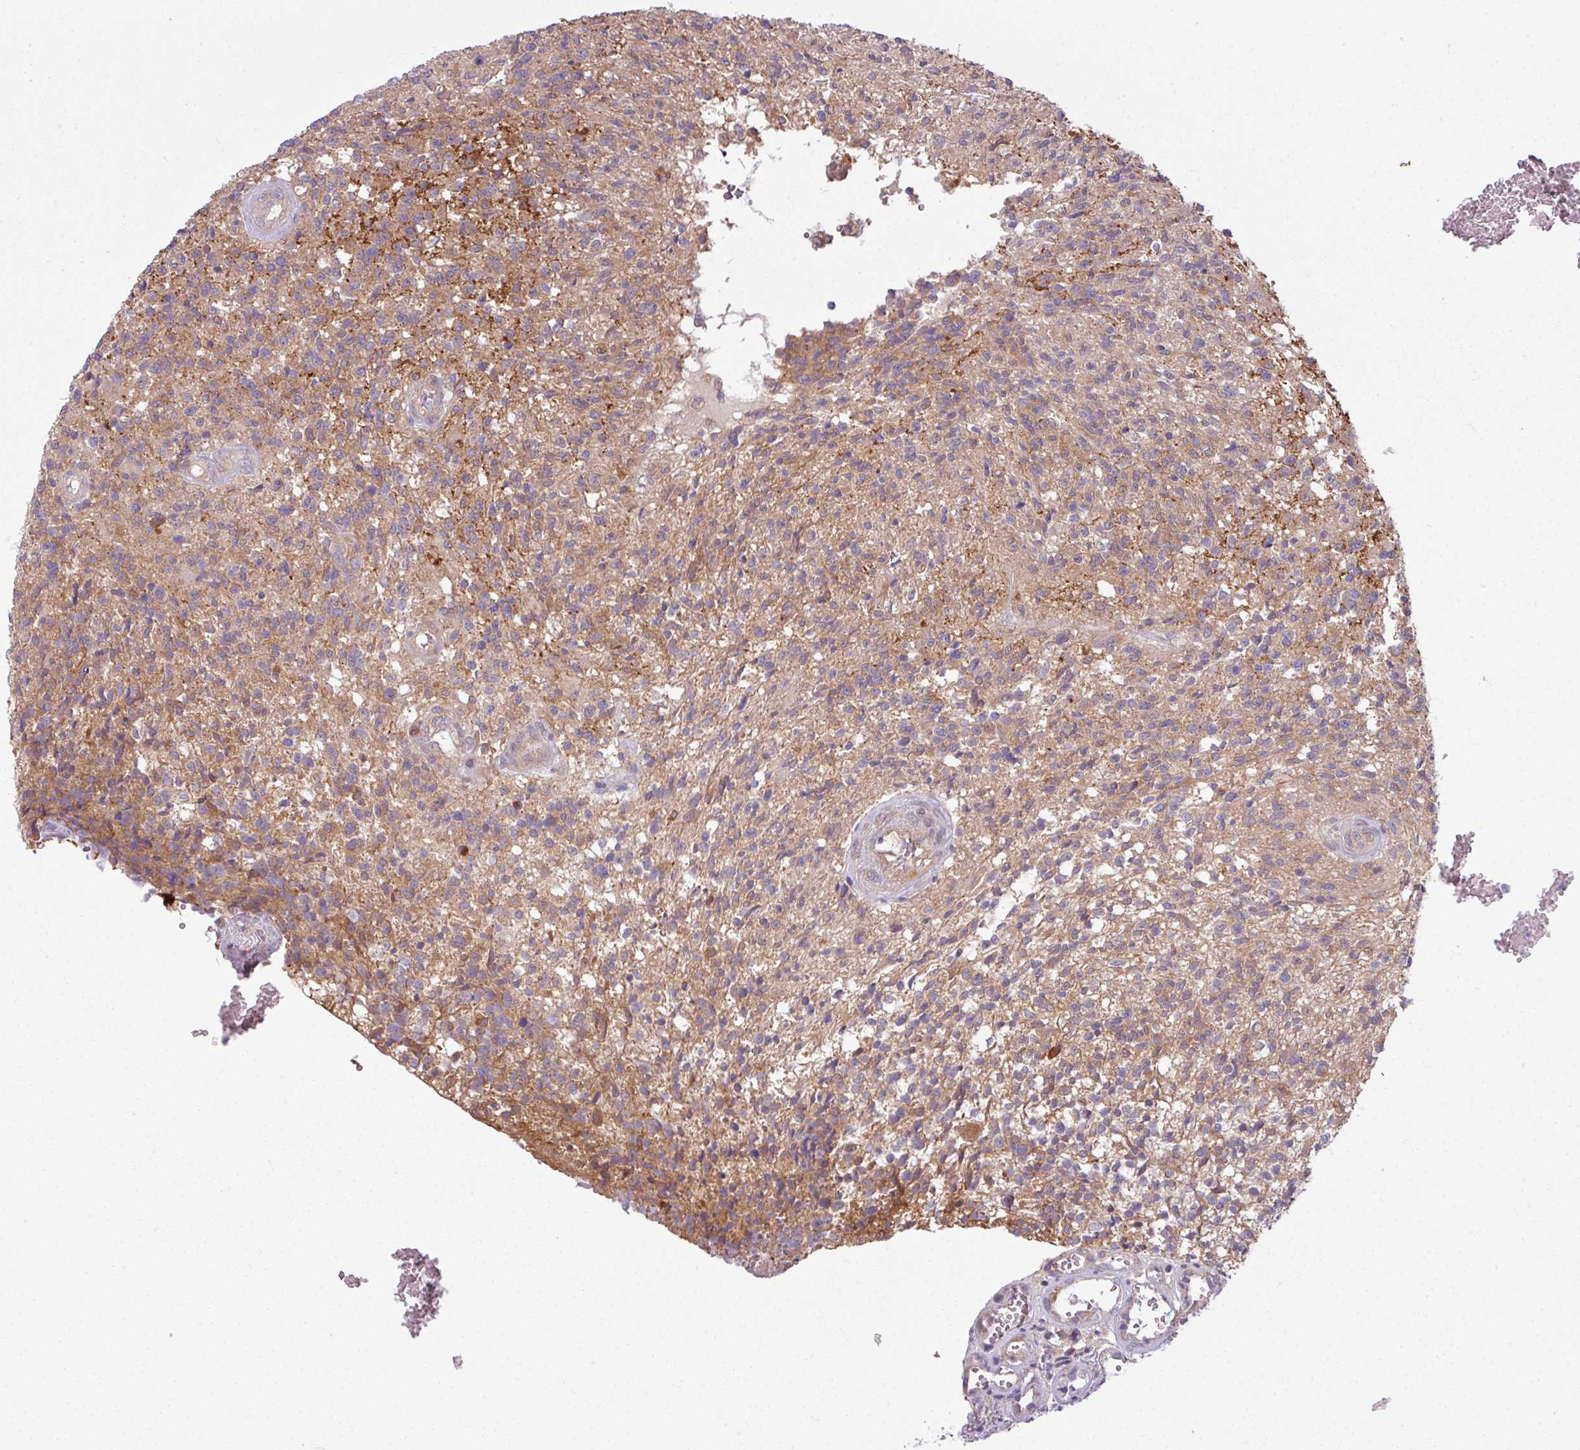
{"staining": {"intensity": "weak", "quantity": ">75%", "location": "cytoplasmic/membranous"}, "tissue": "glioma", "cell_type": "Tumor cells", "image_type": "cancer", "snomed": [{"axis": "morphology", "description": "Glioma, malignant, High grade"}, {"axis": "topography", "description": "Brain"}], "caption": "Immunohistochemical staining of human malignant high-grade glioma demonstrates low levels of weak cytoplasmic/membranous protein expression in about >75% of tumor cells.", "gene": "CAMK2B", "patient": {"sex": "male", "age": 56}}